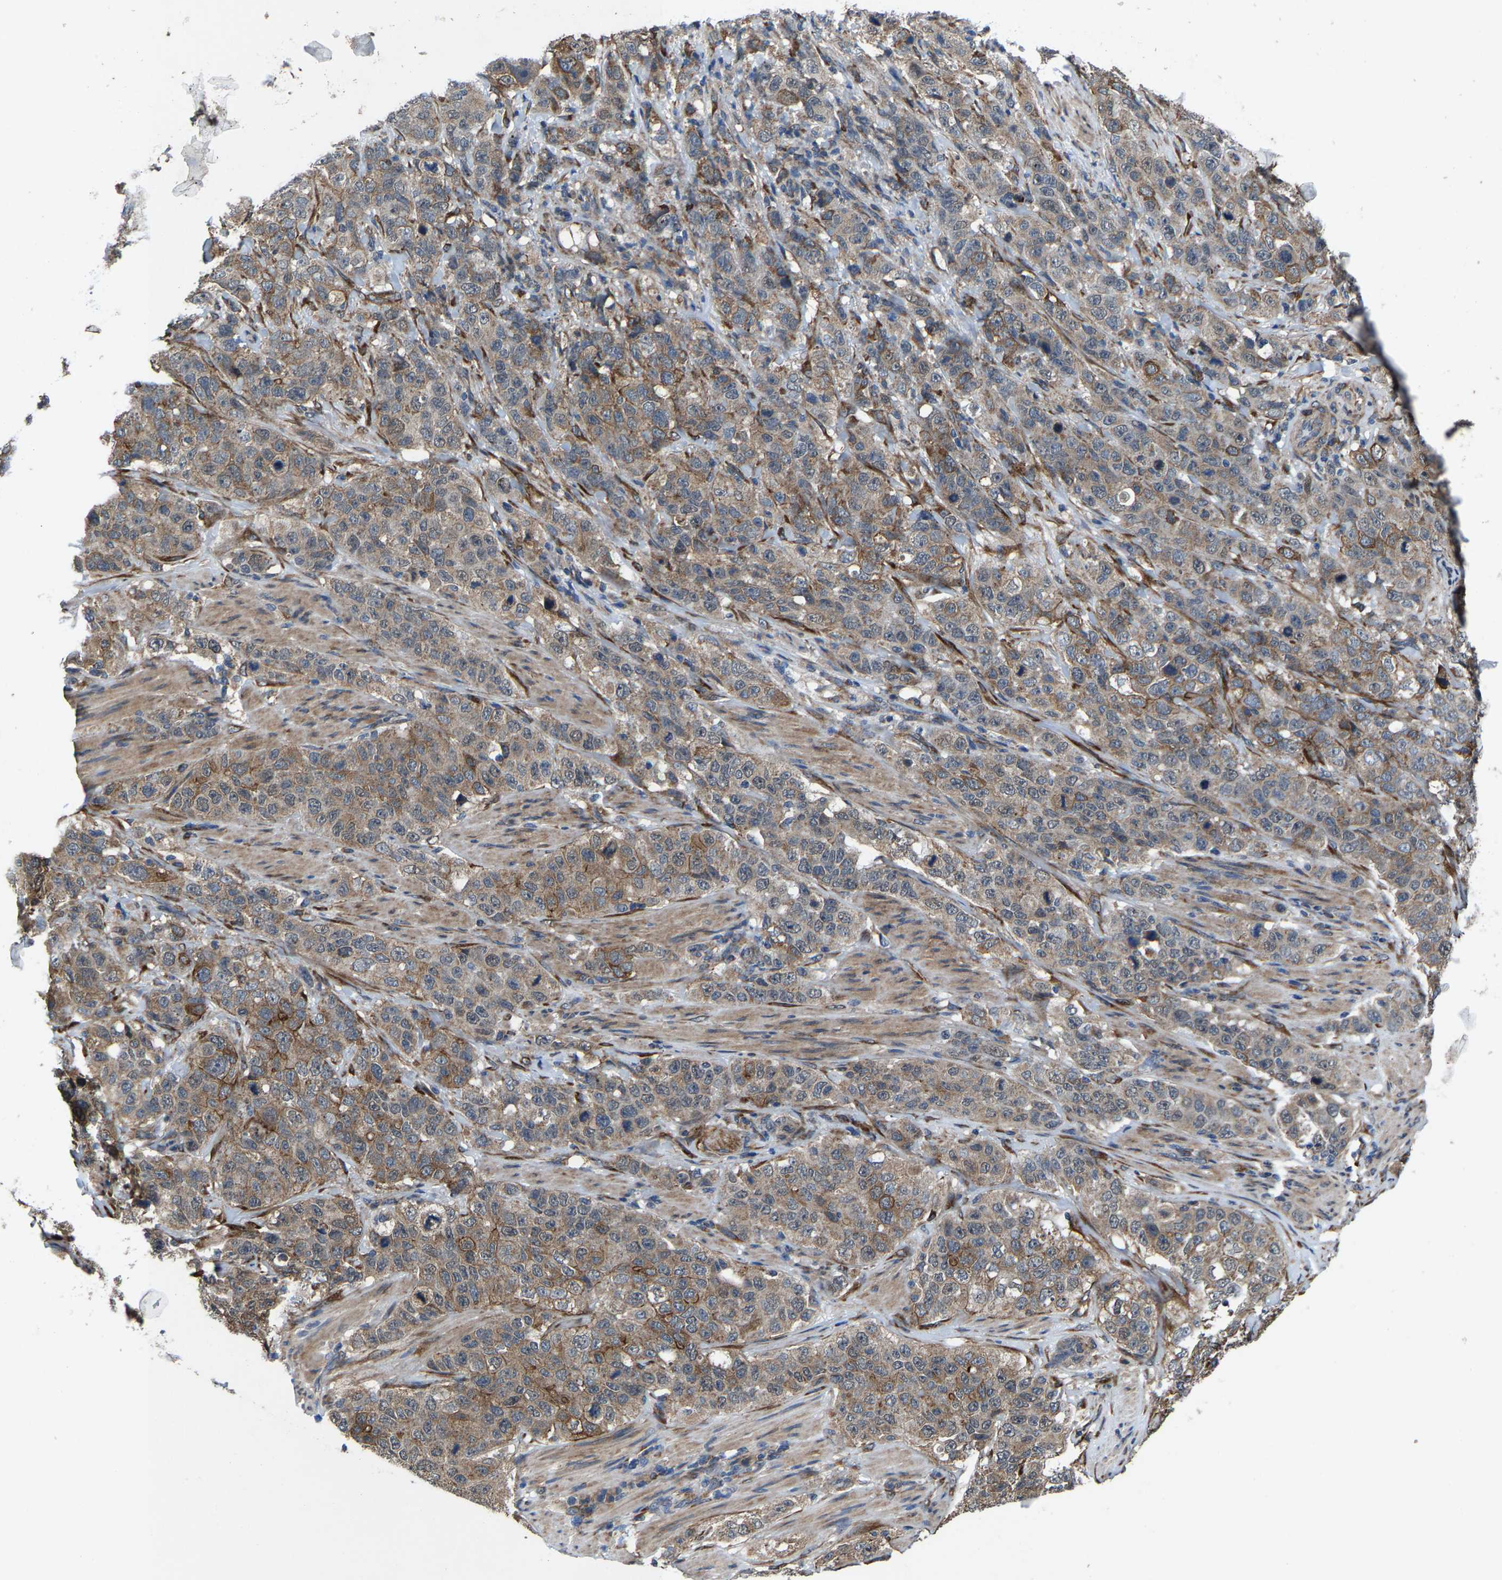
{"staining": {"intensity": "moderate", "quantity": ">75%", "location": "cytoplasmic/membranous"}, "tissue": "stomach cancer", "cell_type": "Tumor cells", "image_type": "cancer", "snomed": [{"axis": "morphology", "description": "Adenocarcinoma, NOS"}, {"axis": "topography", "description": "Stomach"}], "caption": "Approximately >75% of tumor cells in stomach adenocarcinoma exhibit moderate cytoplasmic/membranous protein positivity as visualized by brown immunohistochemical staining.", "gene": "PDP1", "patient": {"sex": "male", "age": 48}}